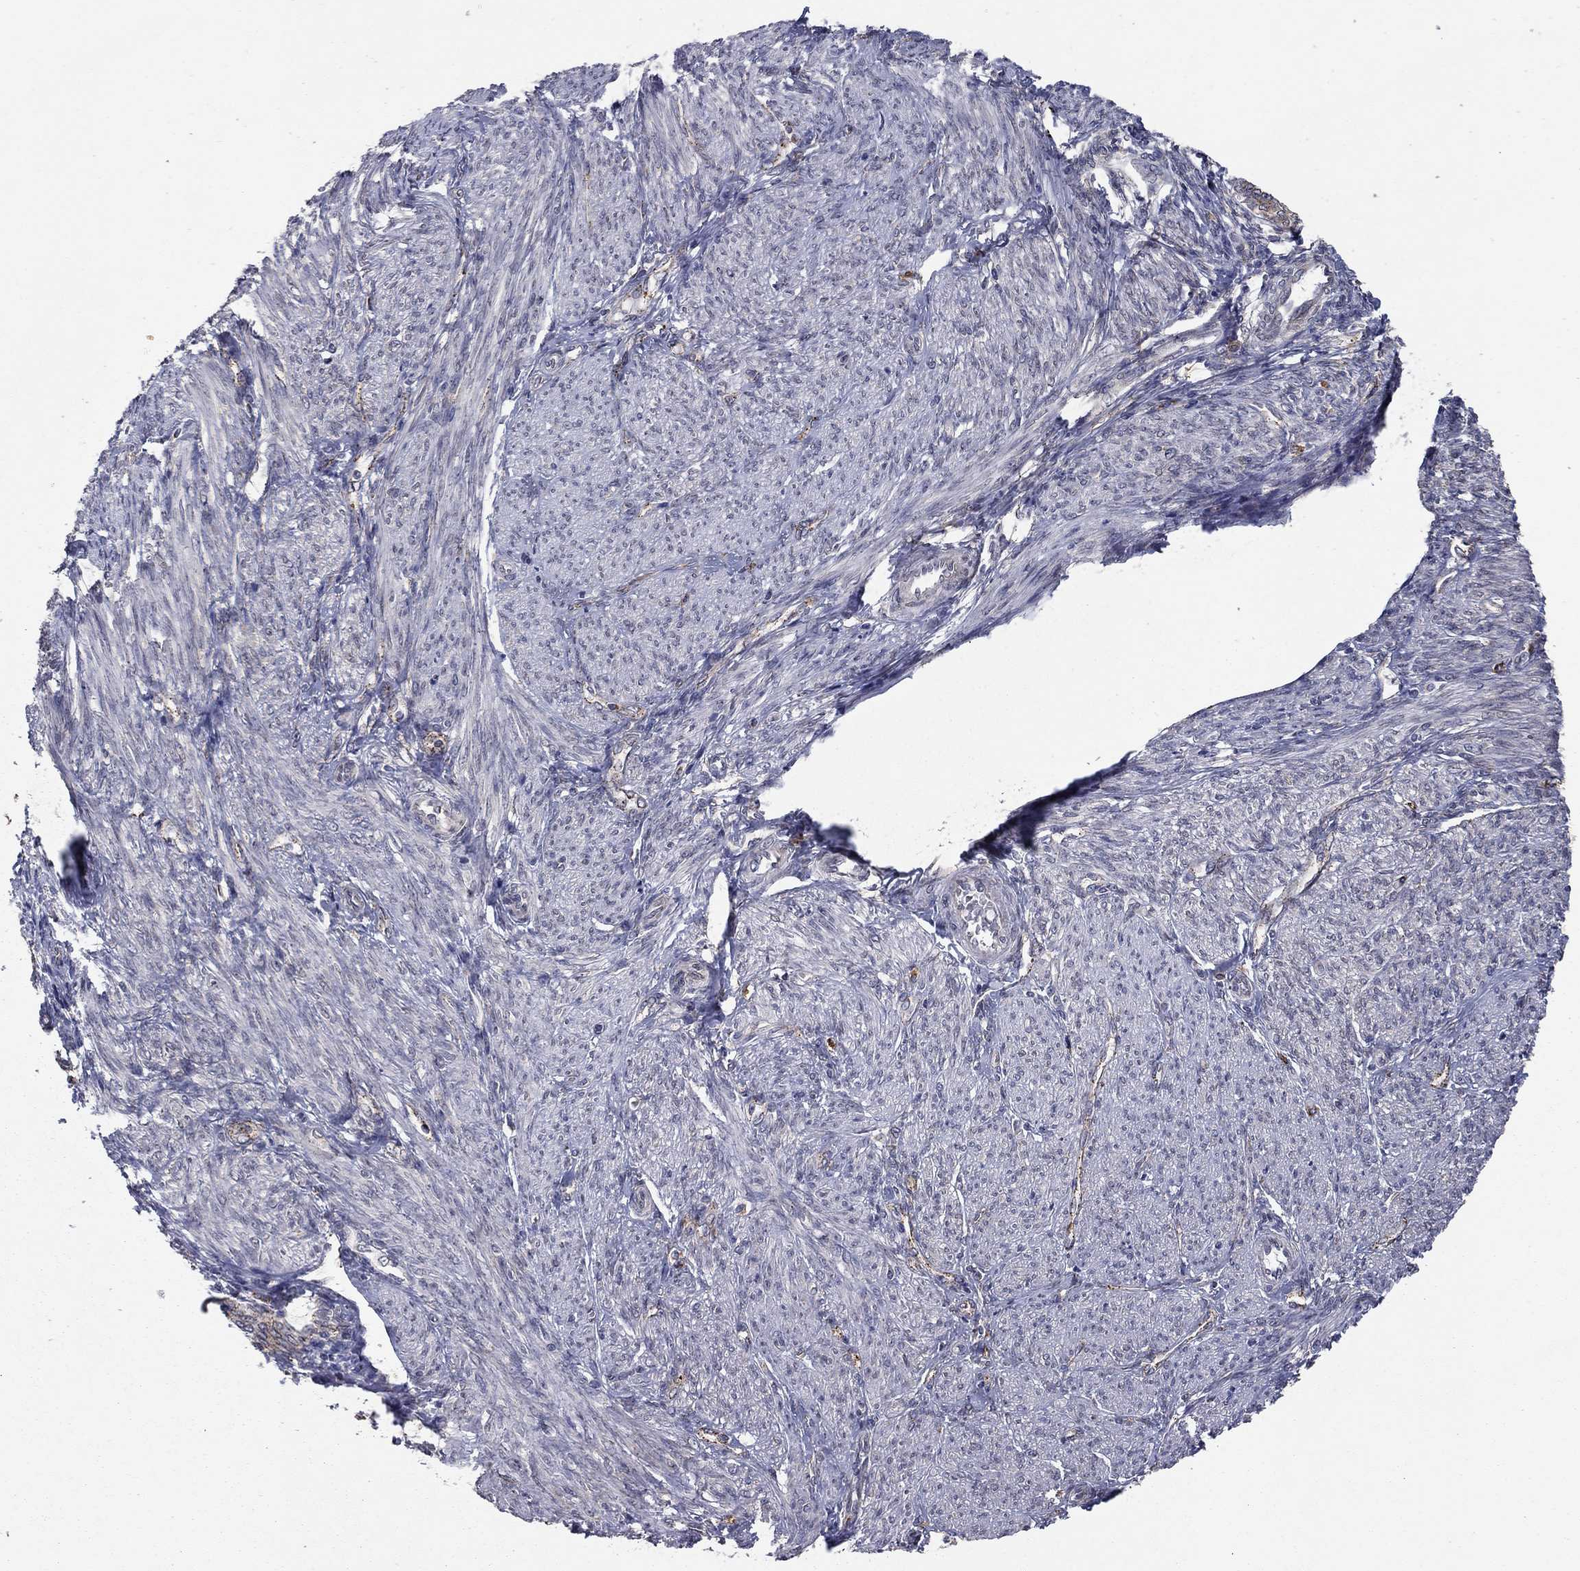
{"staining": {"intensity": "strong", "quantity": "<25%", "location": "cytoplasmic/membranous"}, "tissue": "endometrial cancer", "cell_type": "Tumor cells", "image_type": "cancer", "snomed": [{"axis": "morphology", "description": "Adenocarcinoma, NOS"}, {"axis": "topography", "description": "Endometrium"}], "caption": "Tumor cells show medium levels of strong cytoplasmic/membranous expression in about <25% of cells in endometrial cancer (adenocarcinoma). (IHC, brightfield microscopy, high magnification).", "gene": "YIF1A", "patient": {"sex": "female", "age": 68}}